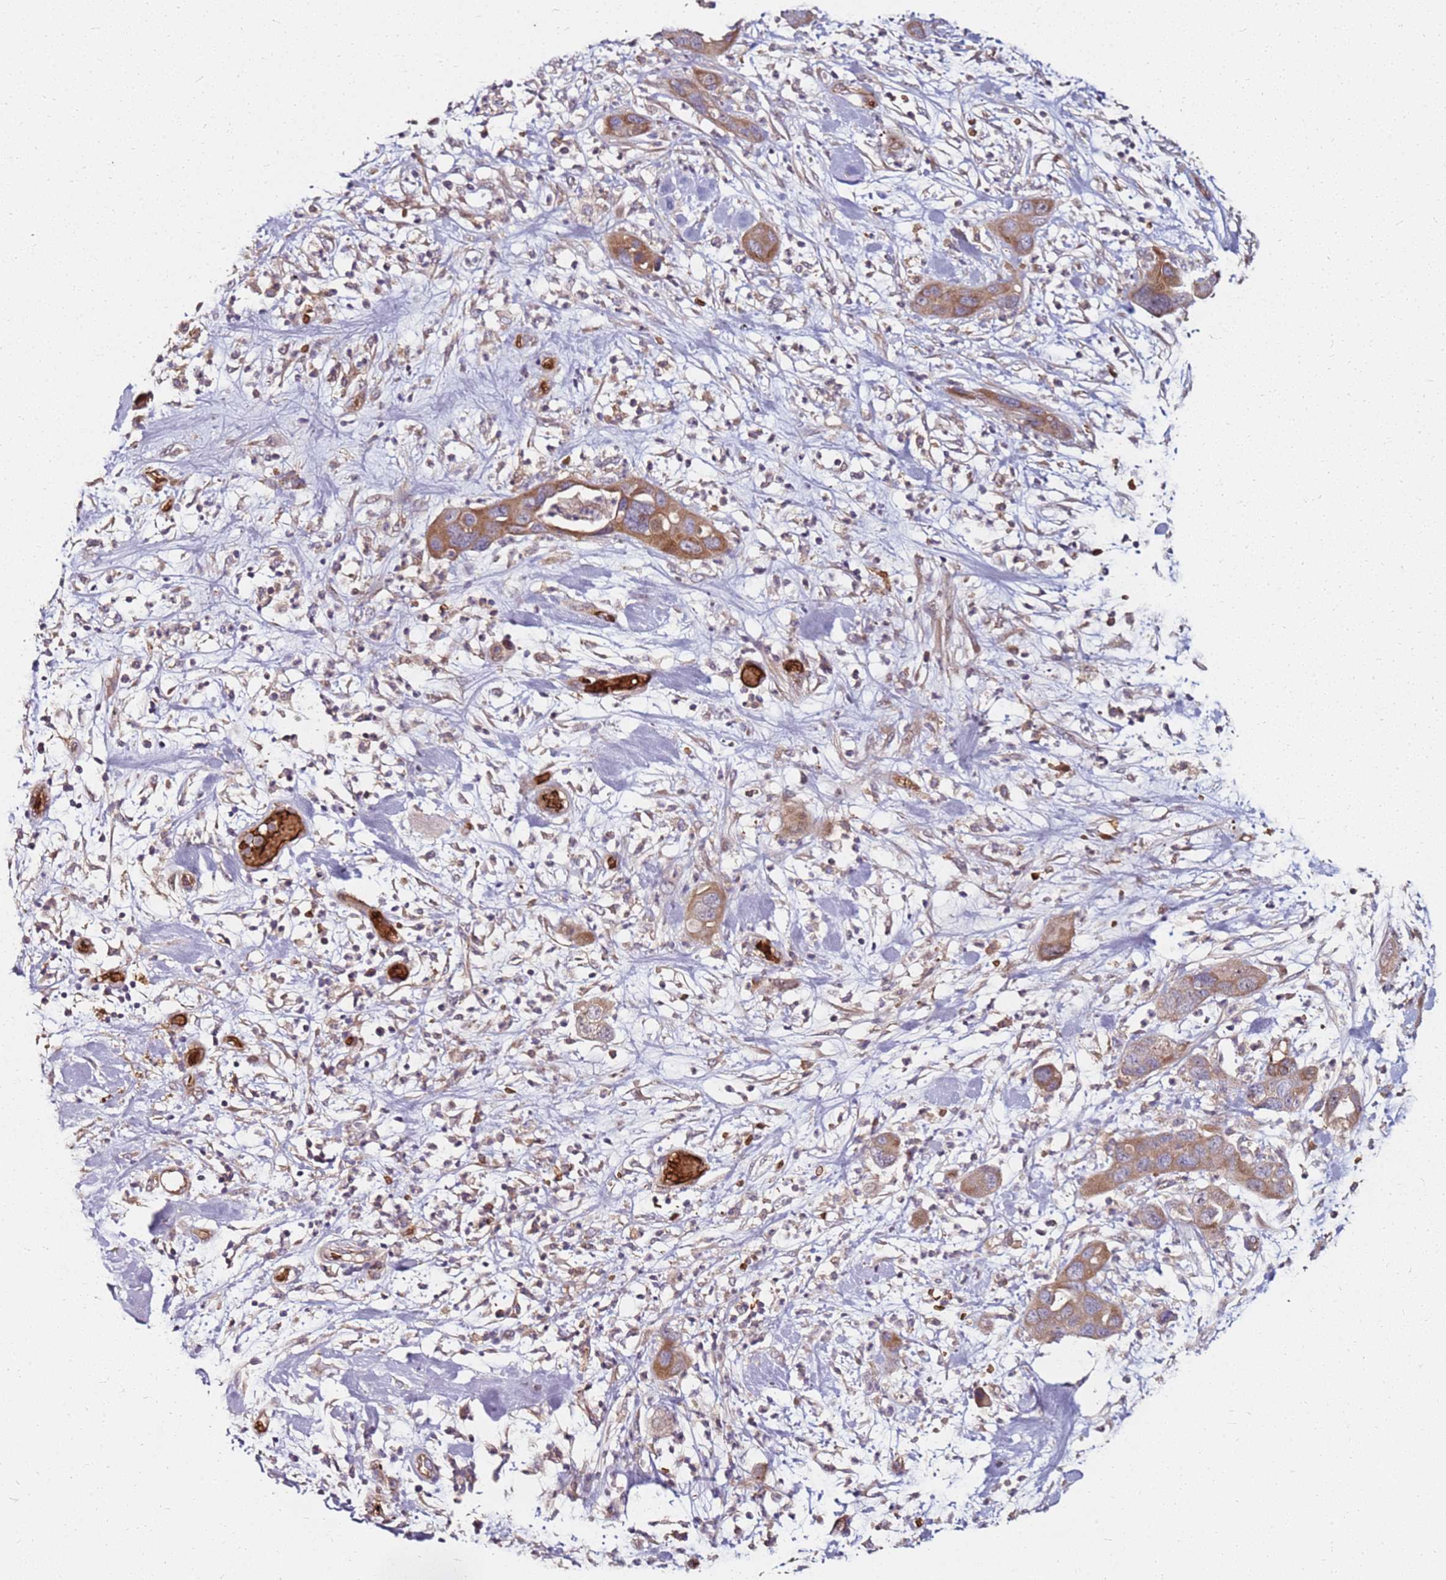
{"staining": {"intensity": "moderate", "quantity": ">75%", "location": "cytoplasmic/membranous"}, "tissue": "pancreatic cancer", "cell_type": "Tumor cells", "image_type": "cancer", "snomed": [{"axis": "morphology", "description": "Adenocarcinoma, NOS"}, {"axis": "topography", "description": "Pancreas"}], "caption": "Moderate cytoplasmic/membranous protein expression is identified in approximately >75% of tumor cells in pancreatic cancer (adenocarcinoma).", "gene": "RNF11", "patient": {"sex": "female", "age": 71}}